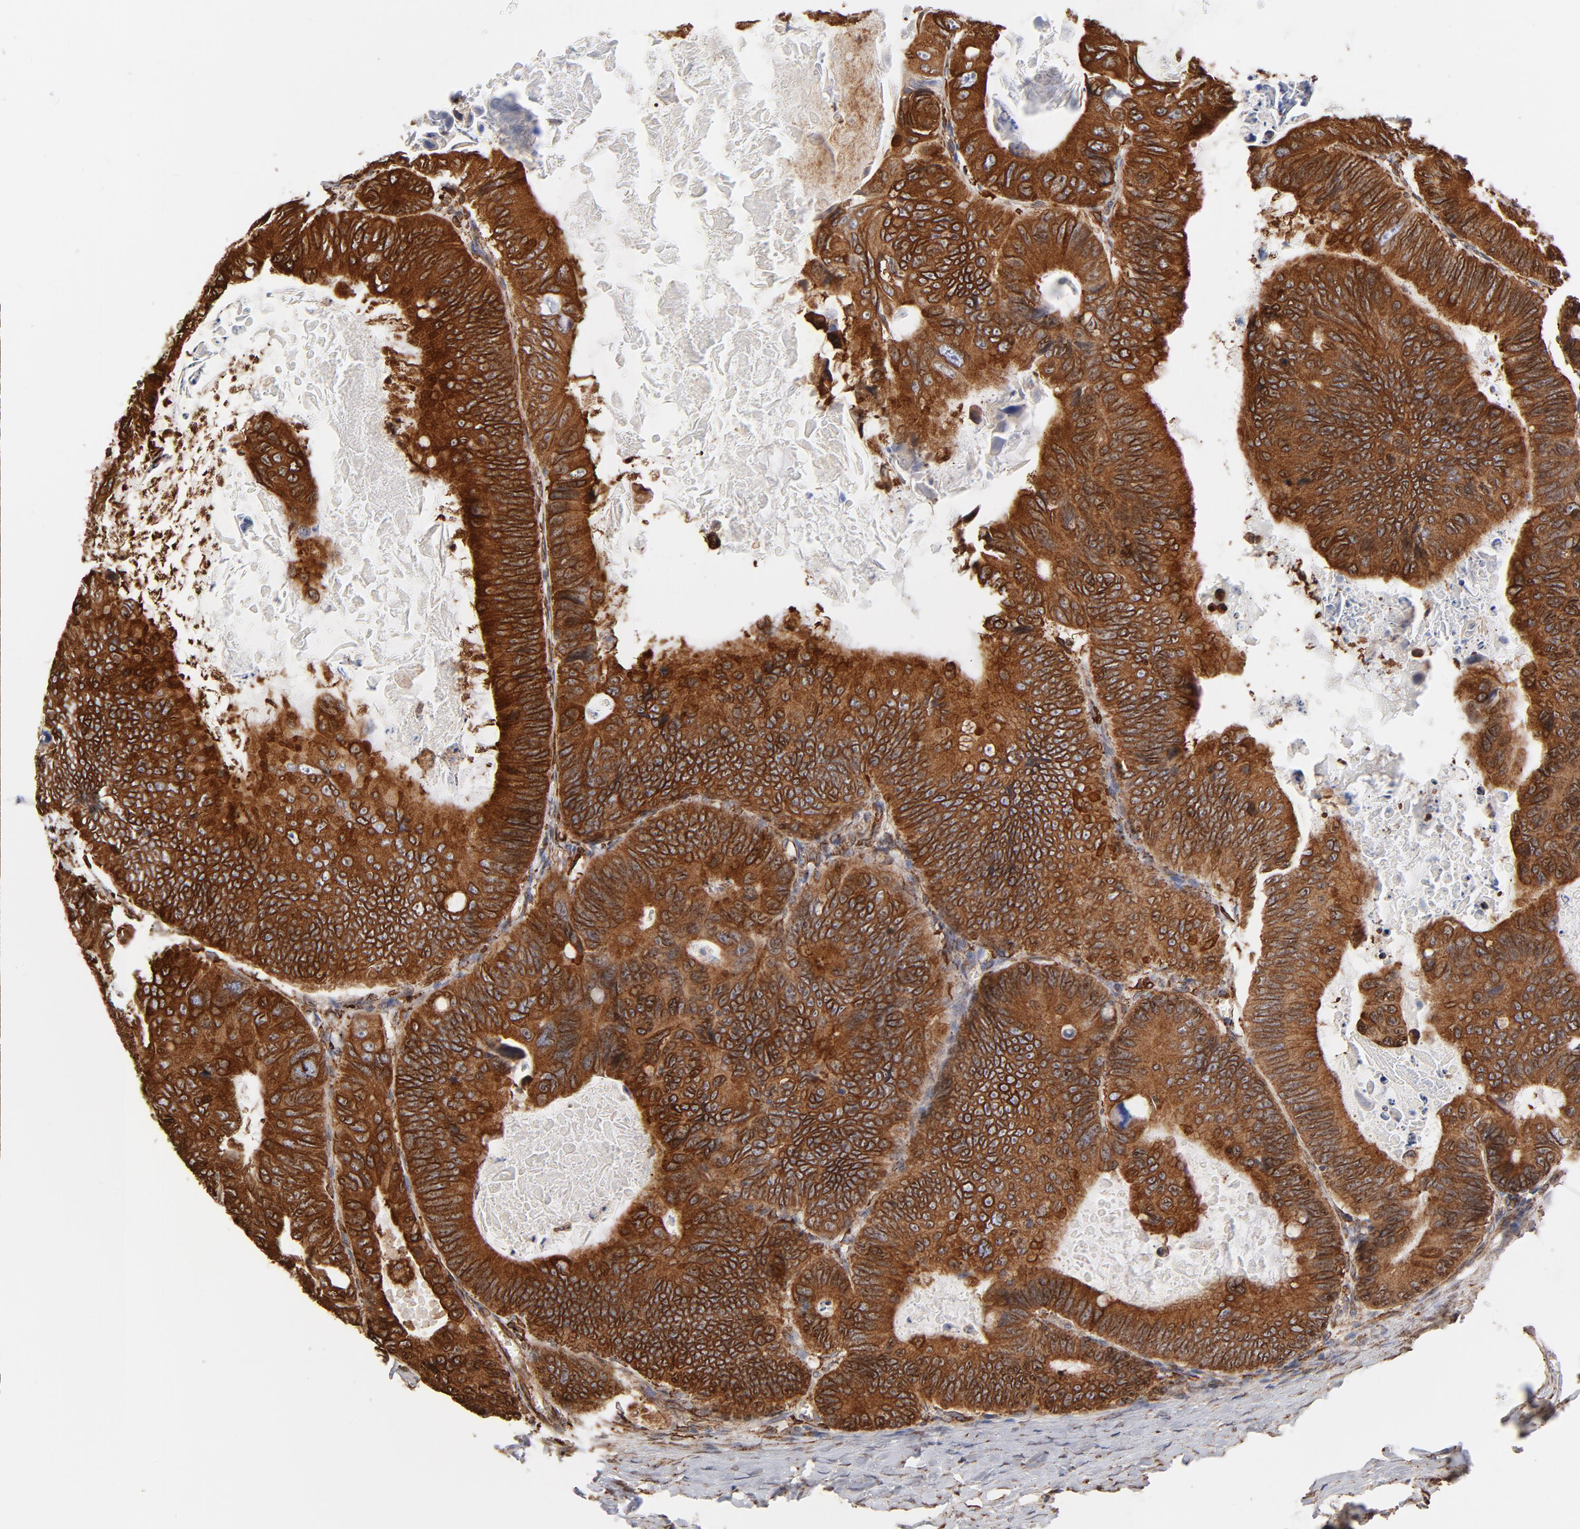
{"staining": {"intensity": "strong", "quantity": ">75%", "location": "cytoplasmic/membranous"}, "tissue": "colorectal cancer", "cell_type": "Tumor cells", "image_type": "cancer", "snomed": [{"axis": "morphology", "description": "Adenocarcinoma, NOS"}, {"axis": "topography", "description": "Colon"}], "caption": "Brown immunohistochemical staining in colorectal cancer (adenocarcinoma) displays strong cytoplasmic/membranous positivity in about >75% of tumor cells.", "gene": "CANX", "patient": {"sex": "female", "age": 55}}